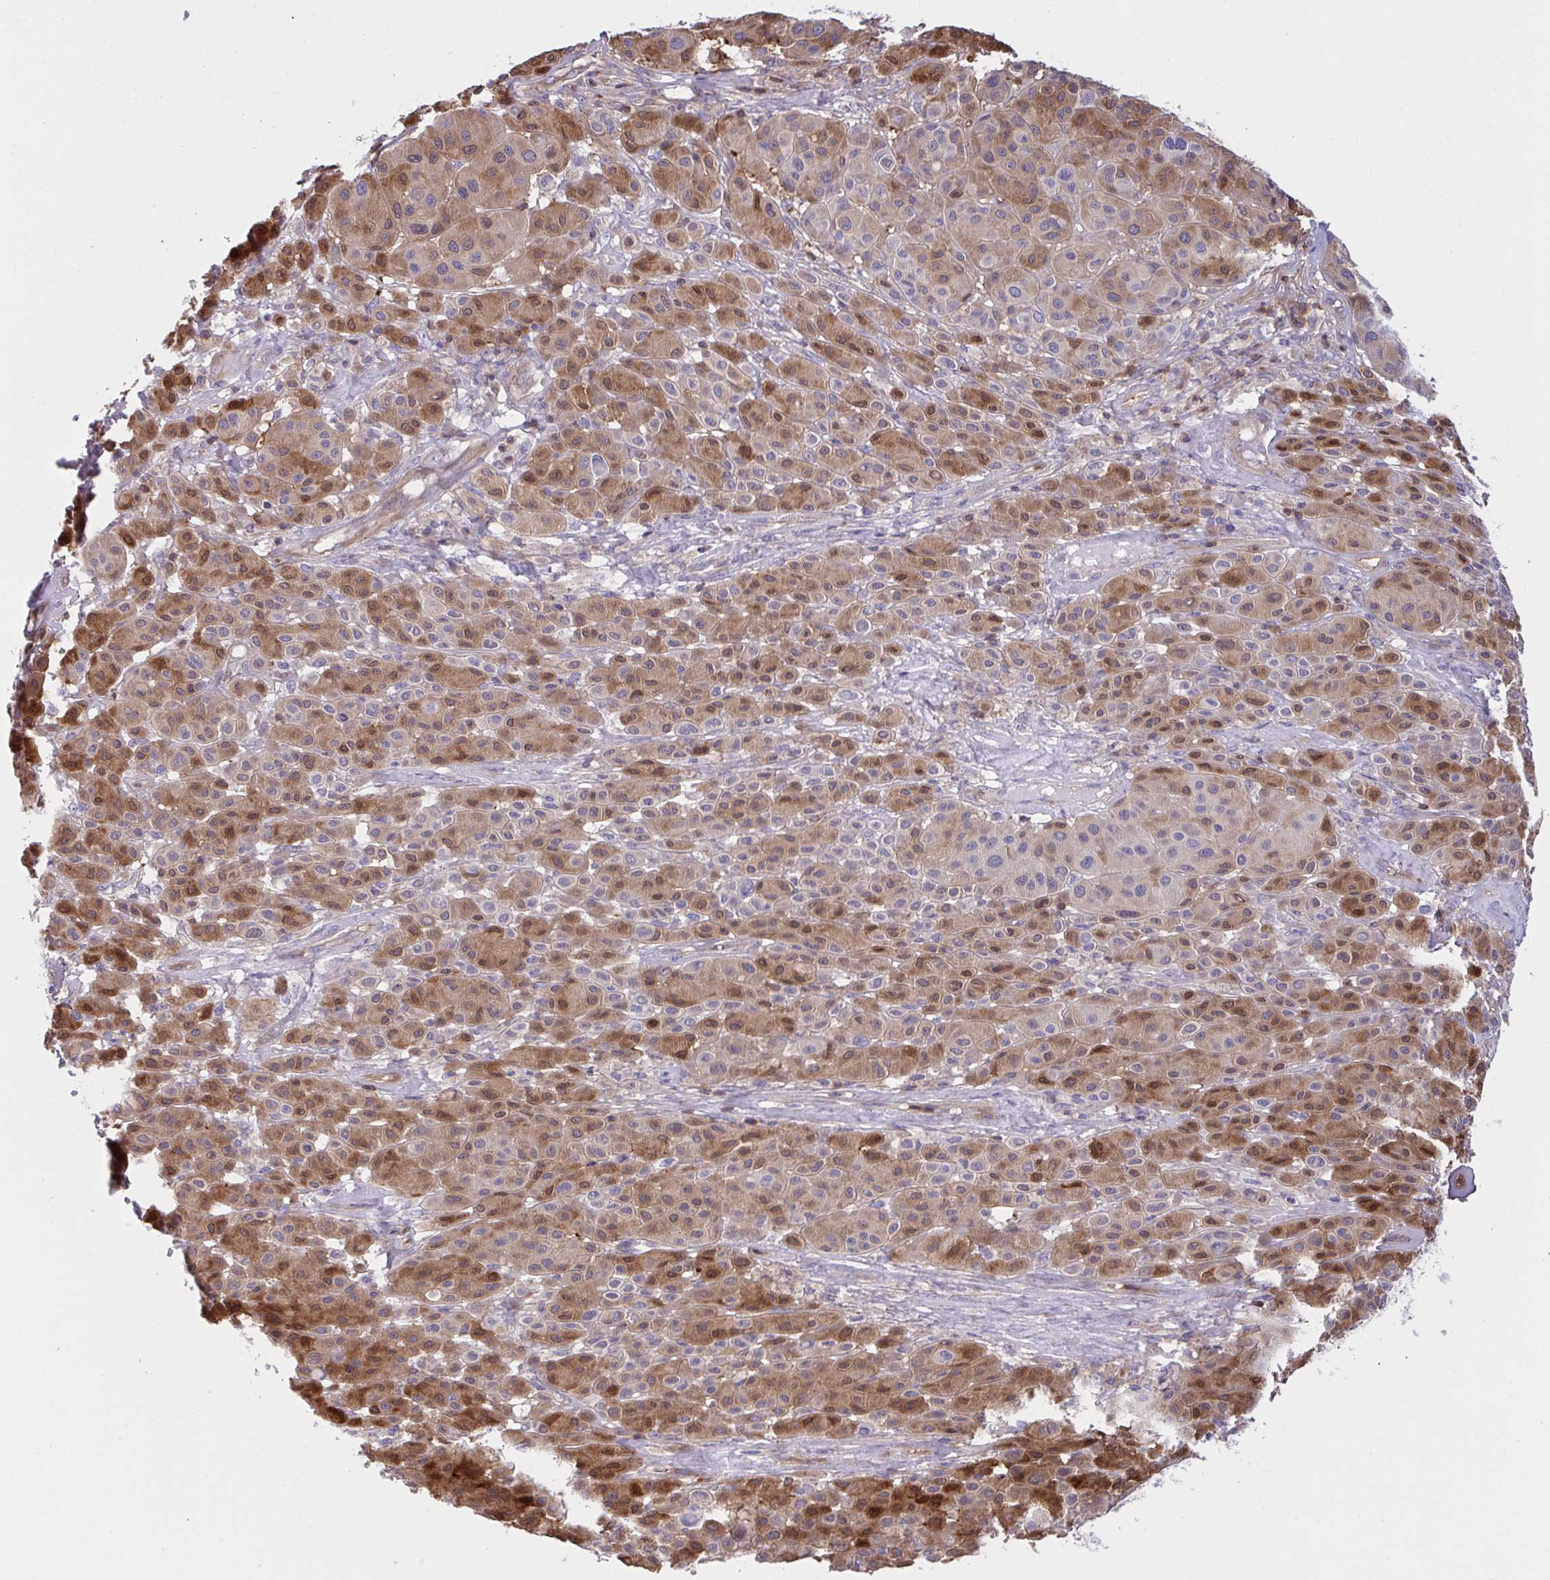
{"staining": {"intensity": "moderate", "quantity": ">75%", "location": "cytoplasmic/membranous"}, "tissue": "melanoma", "cell_type": "Tumor cells", "image_type": "cancer", "snomed": [{"axis": "morphology", "description": "Malignant melanoma, Metastatic site"}, {"axis": "topography", "description": "Smooth muscle"}], "caption": "This is a photomicrograph of IHC staining of melanoma, which shows moderate positivity in the cytoplasmic/membranous of tumor cells.", "gene": "TSC22D3", "patient": {"sex": "male", "age": 41}}